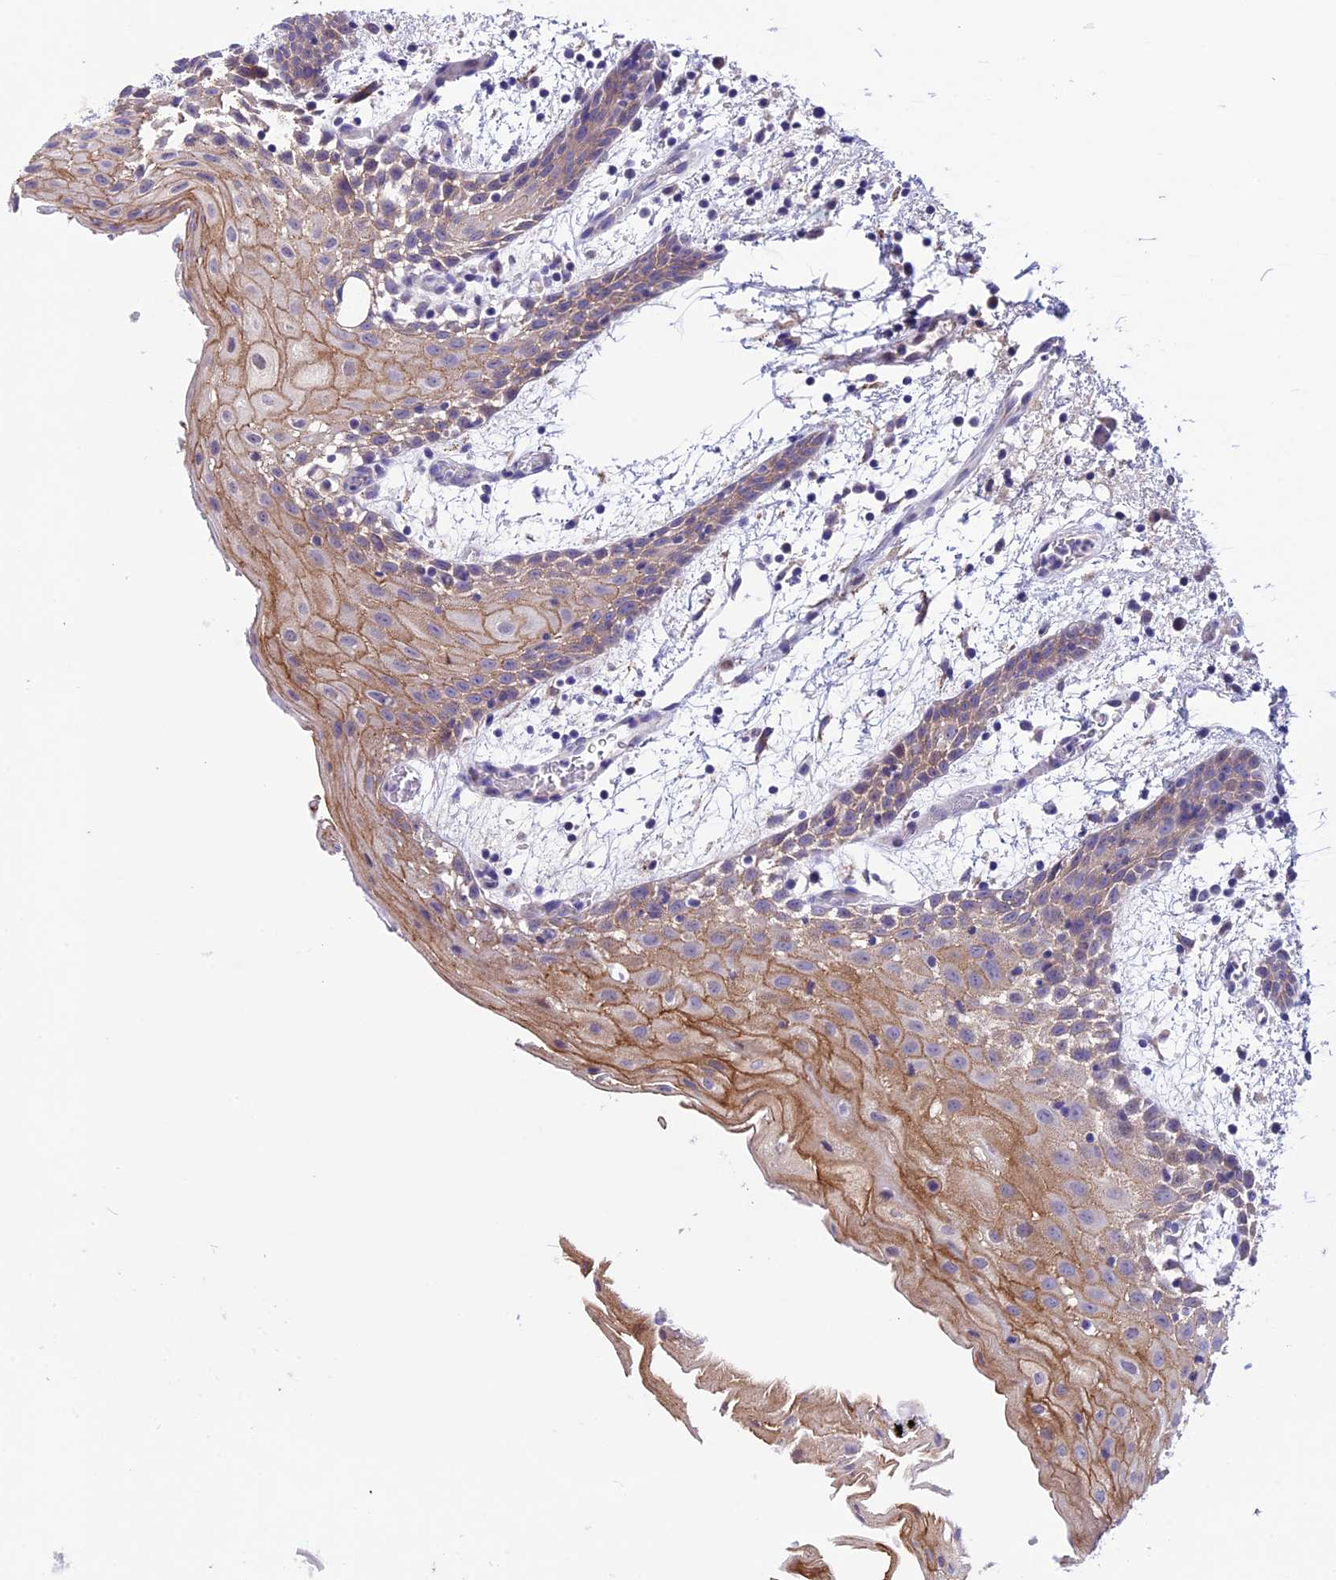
{"staining": {"intensity": "strong", "quantity": "<25%", "location": "cytoplasmic/membranous"}, "tissue": "oral mucosa", "cell_type": "Squamous epithelial cells", "image_type": "normal", "snomed": [{"axis": "morphology", "description": "Normal tissue, NOS"}, {"axis": "topography", "description": "Skeletal muscle"}, {"axis": "topography", "description": "Oral tissue"}, {"axis": "topography", "description": "Salivary gland"}, {"axis": "topography", "description": "Peripheral nerve tissue"}], "caption": "The immunohistochemical stain highlights strong cytoplasmic/membranous staining in squamous epithelial cells of unremarkable oral mucosa.", "gene": "XKR7", "patient": {"sex": "male", "age": 54}}